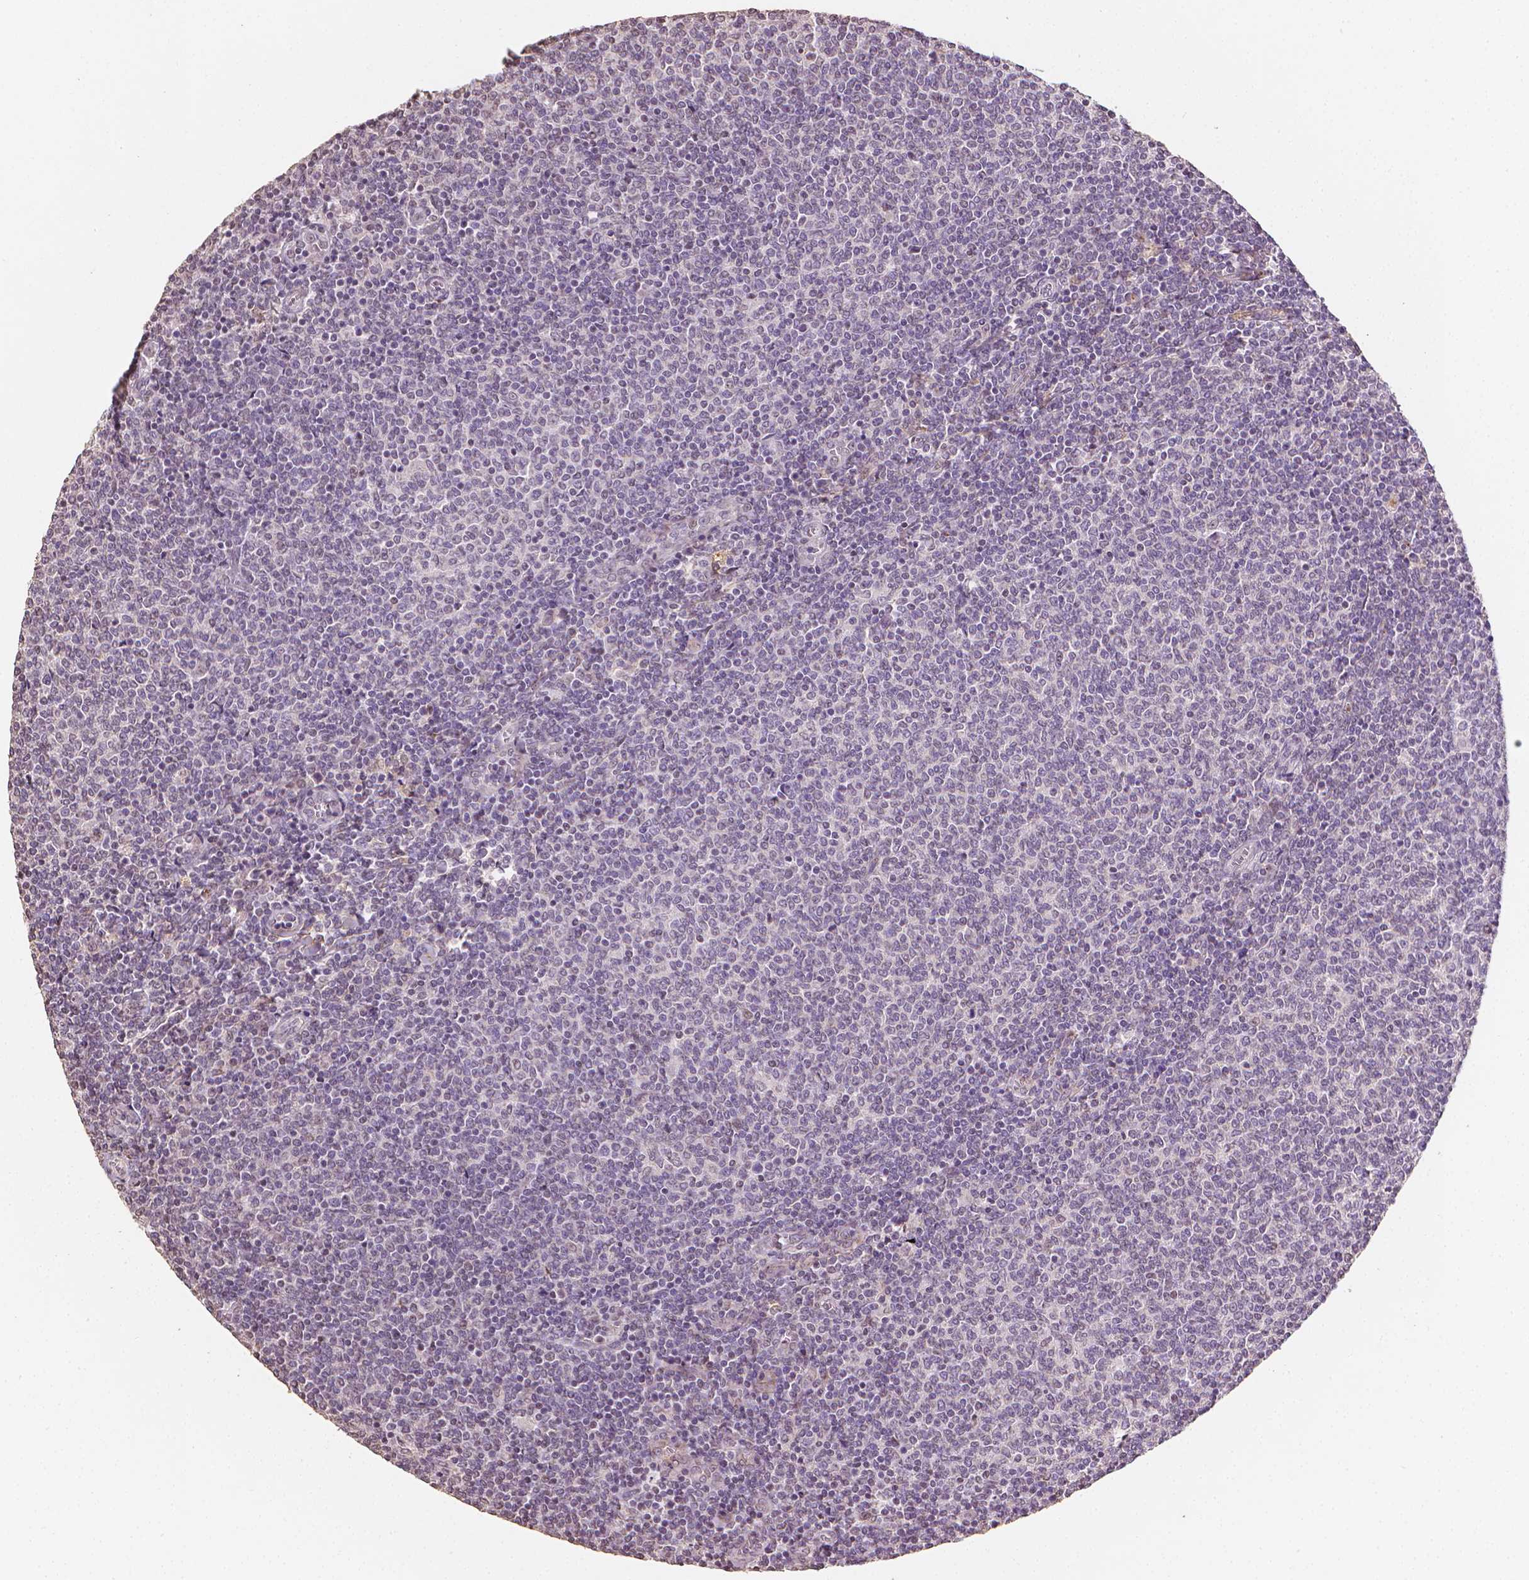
{"staining": {"intensity": "negative", "quantity": "none", "location": "none"}, "tissue": "lymphoma", "cell_type": "Tumor cells", "image_type": "cancer", "snomed": [{"axis": "morphology", "description": "Malignant lymphoma, non-Hodgkin's type, Low grade"}, {"axis": "topography", "description": "Lymph node"}], "caption": "IHC micrograph of lymphoma stained for a protein (brown), which shows no staining in tumor cells. The staining was performed using DAB to visualize the protein expression in brown, while the nuclei were stained in blue with hematoxylin (Magnification: 20x).", "gene": "DCN", "patient": {"sex": "male", "age": 52}}